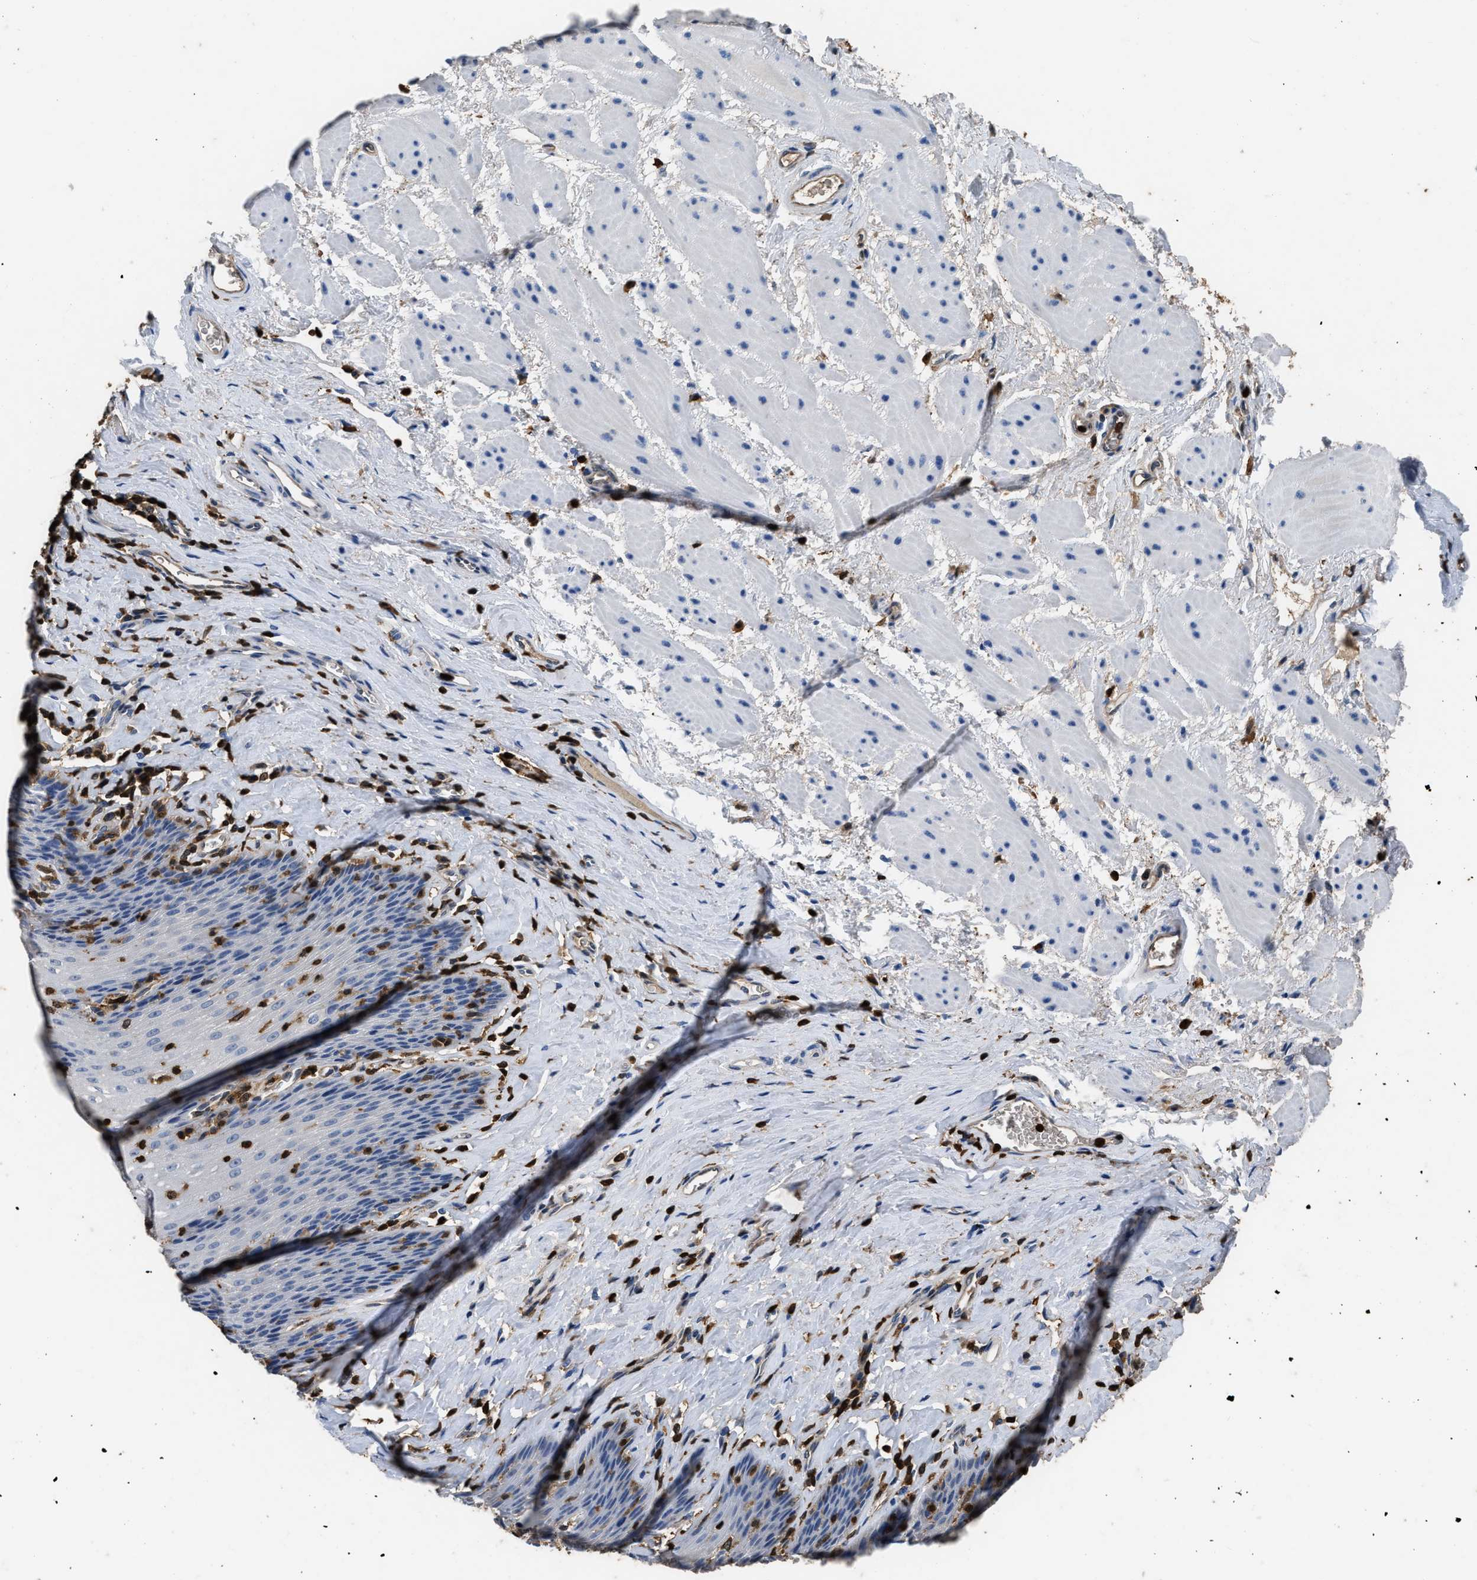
{"staining": {"intensity": "negative", "quantity": "none", "location": "none"}, "tissue": "esophagus", "cell_type": "Squamous epithelial cells", "image_type": "normal", "snomed": [{"axis": "morphology", "description": "Normal tissue, NOS"}, {"axis": "topography", "description": "Esophagus"}], "caption": "Human esophagus stained for a protein using immunohistochemistry shows no staining in squamous epithelial cells.", "gene": "ARHGDIB", "patient": {"sex": "female", "age": 61}}